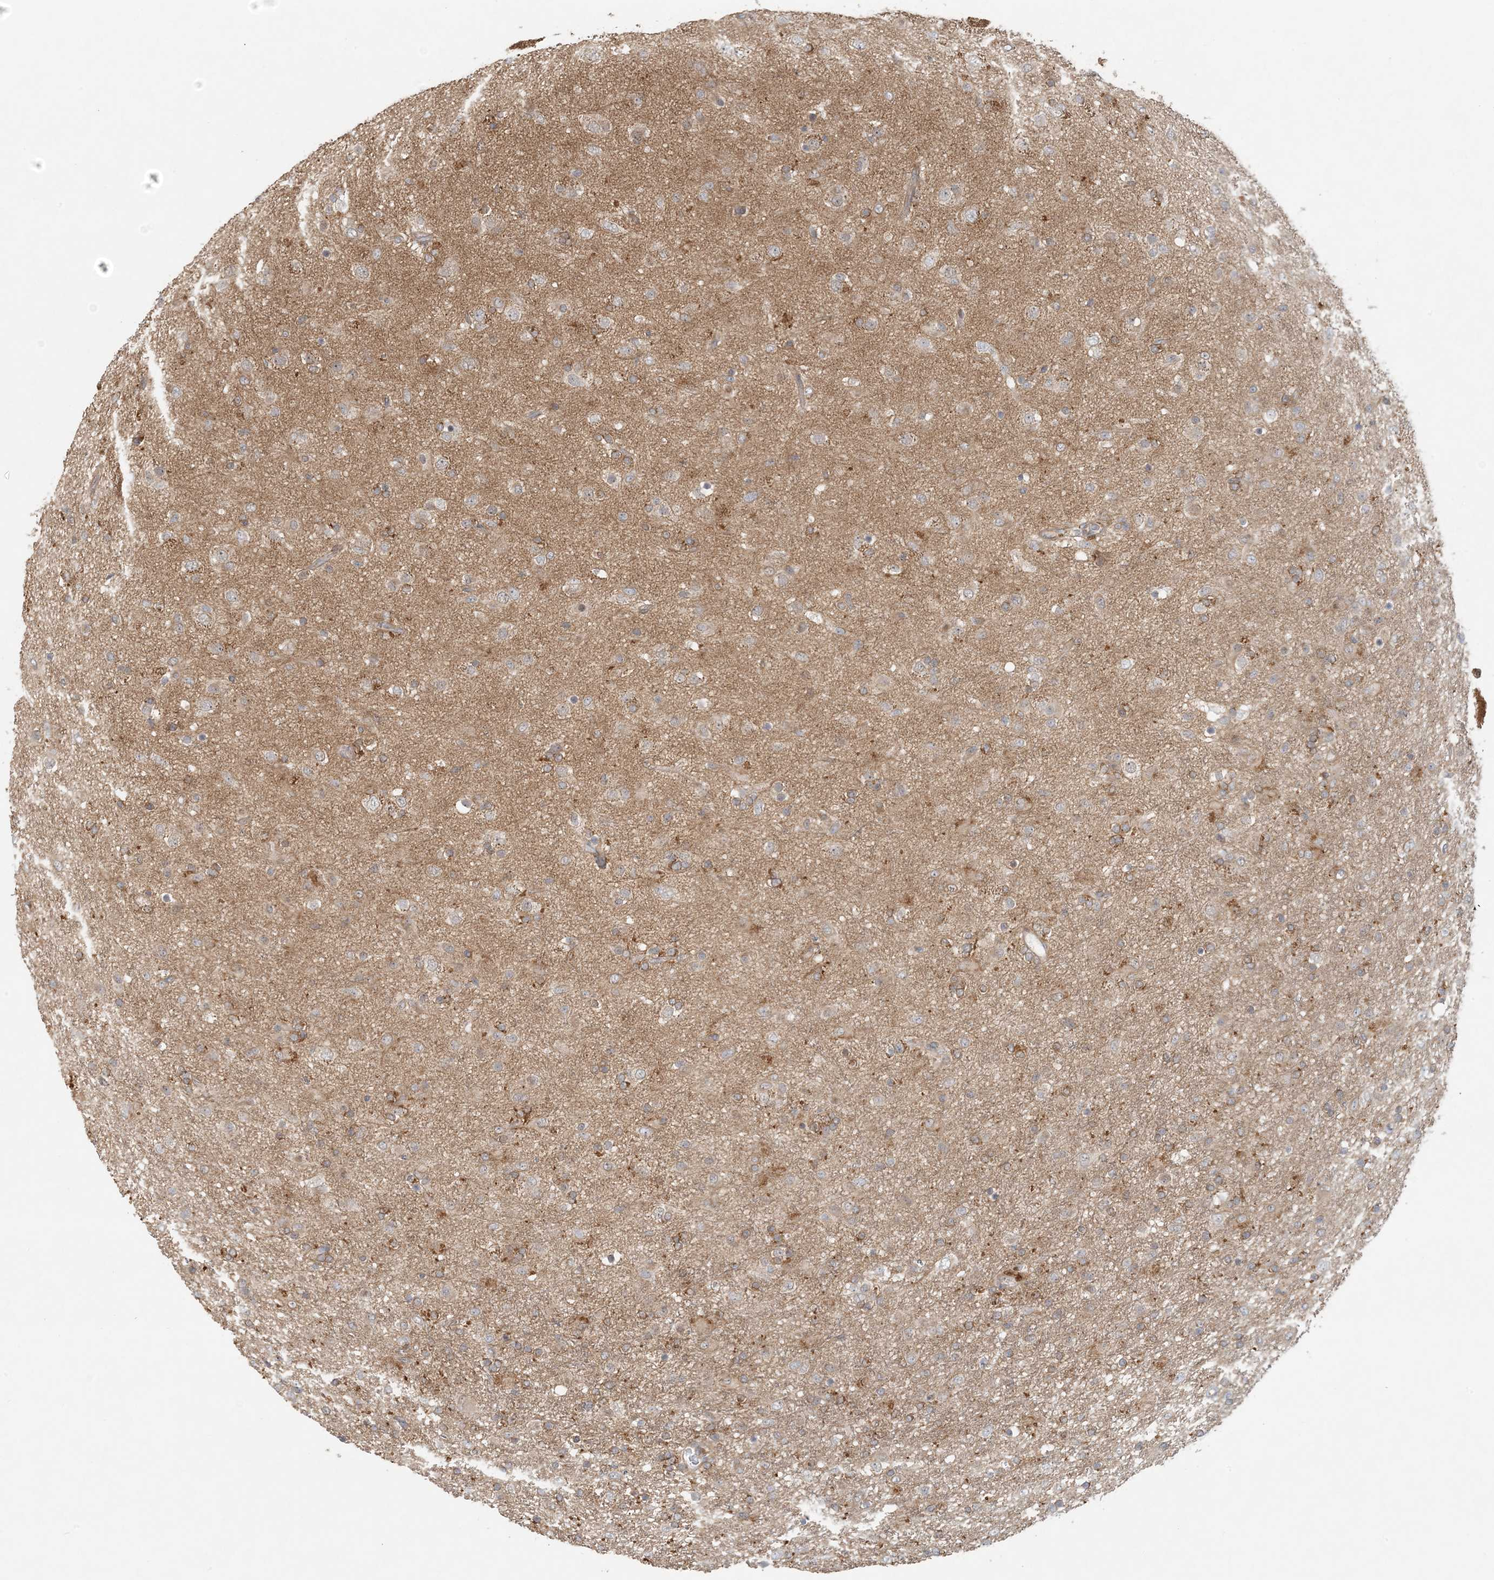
{"staining": {"intensity": "negative", "quantity": "none", "location": "none"}, "tissue": "glioma", "cell_type": "Tumor cells", "image_type": "cancer", "snomed": [{"axis": "morphology", "description": "Glioma, malignant, Low grade"}, {"axis": "topography", "description": "Brain"}], "caption": "Protein analysis of malignant low-grade glioma demonstrates no significant staining in tumor cells. Nuclei are stained in blue.", "gene": "OBI1", "patient": {"sex": "male", "age": 65}}